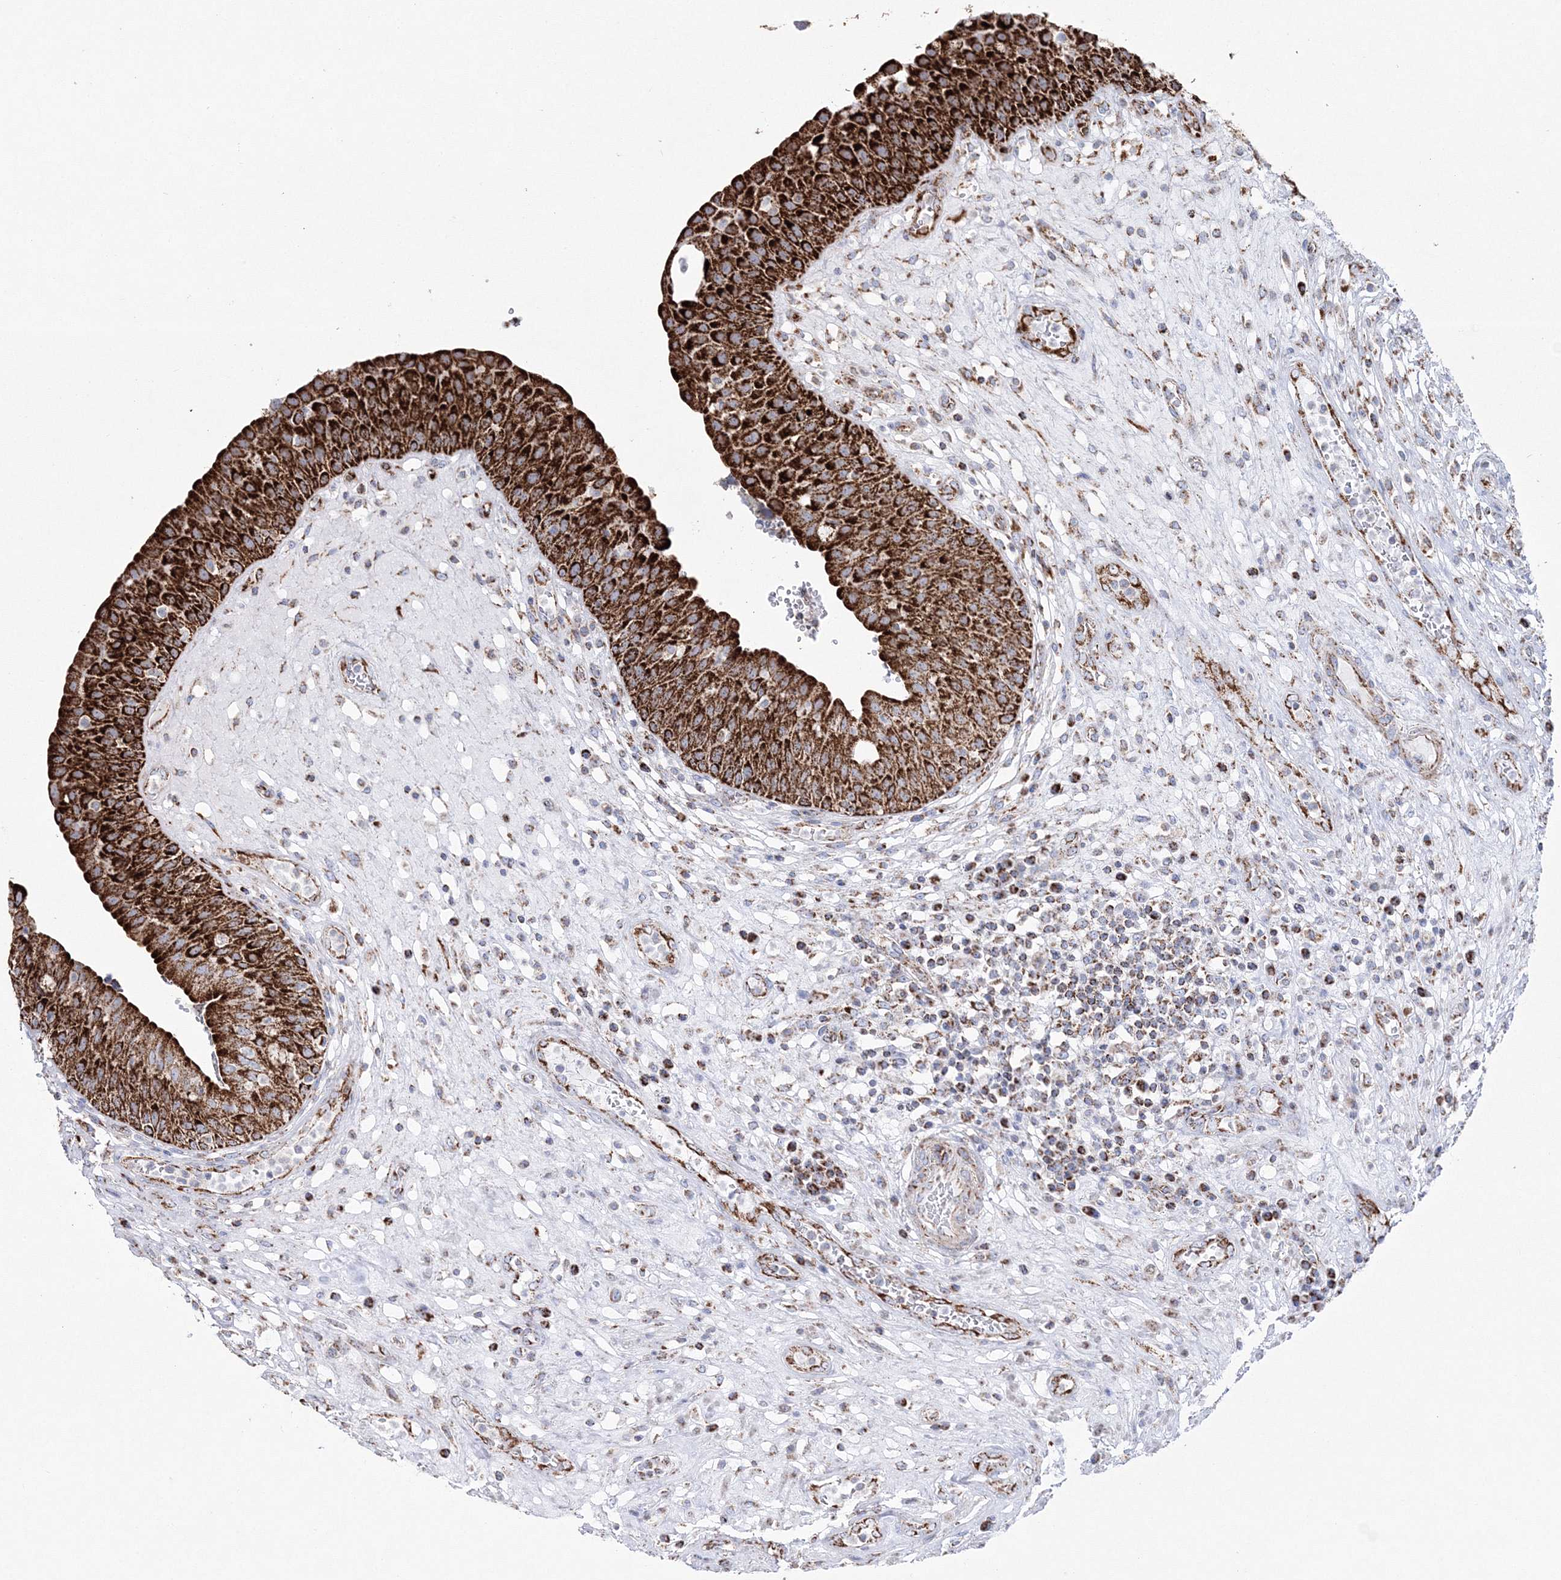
{"staining": {"intensity": "strong", "quantity": ">75%", "location": "cytoplasmic/membranous"}, "tissue": "urinary bladder", "cell_type": "Urothelial cells", "image_type": "normal", "snomed": [{"axis": "morphology", "description": "Normal tissue, NOS"}, {"axis": "topography", "description": "Urinary bladder"}], "caption": "Immunohistochemical staining of unremarkable urinary bladder displays >75% levels of strong cytoplasmic/membranous protein positivity in about >75% of urothelial cells.", "gene": "HIBCH", "patient": {"sex": "female", "age": 62}}